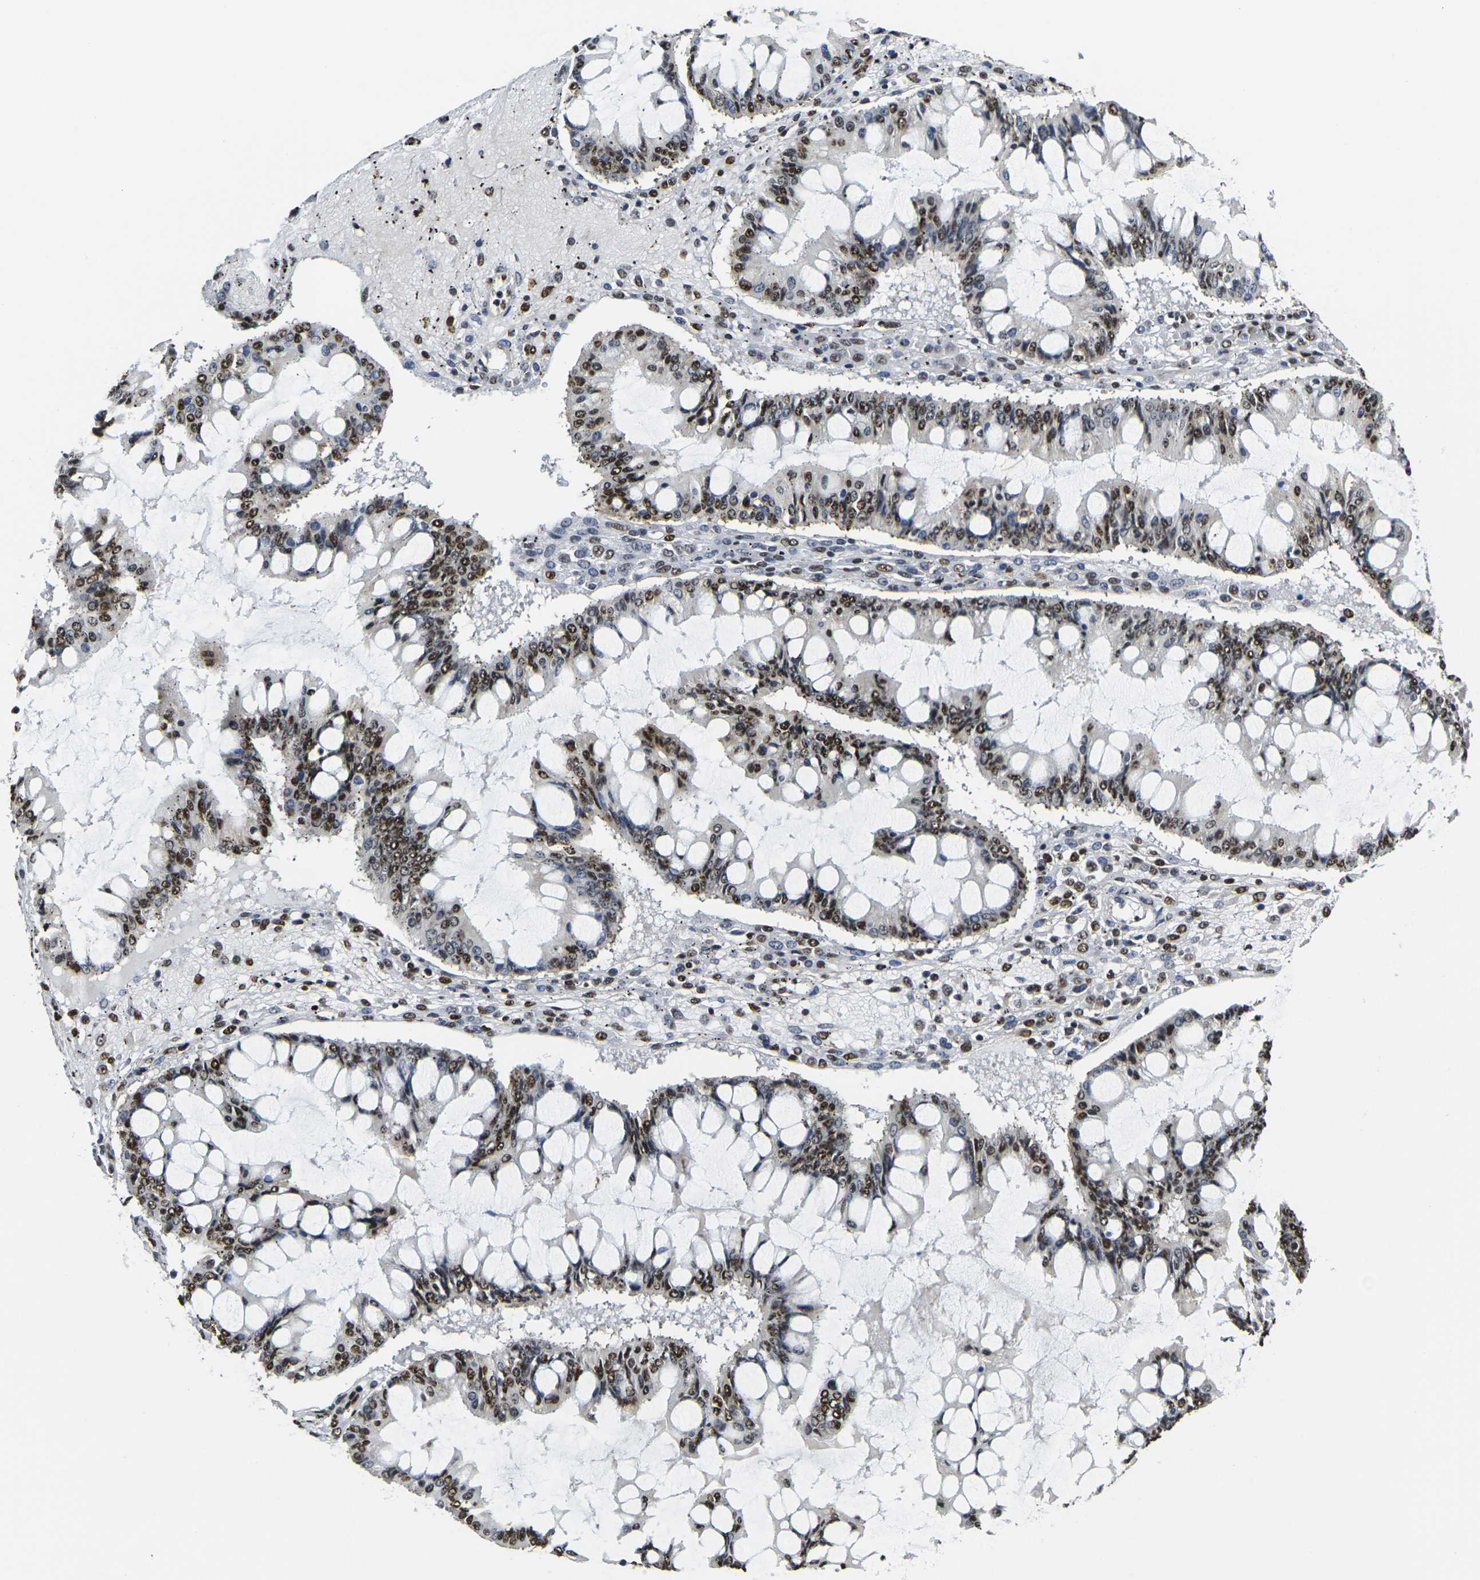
{"staining": {"intensity": "moderate", "quantity": ">75%", "location": "nuclear"}, "tissue": "ovarian cancer", "cell_type": "Tumor cells", "image_type": "cancer", "snomed": [{"axis": "morphology", "description": "Cystadenocarcinoma, mucinous, NOS"}, {"axis": "topography", "description": "Ovary"}], "caption": "A photomicrograph showing moderate nuclear staining in approximately >75% of tumor cells in mucinous cystadenocarcinoma (ovarian), as visualized by brown immunohistochemical staining.", "gene": "SMARCC1", "patient": {"sex": "female", "age": 73}}